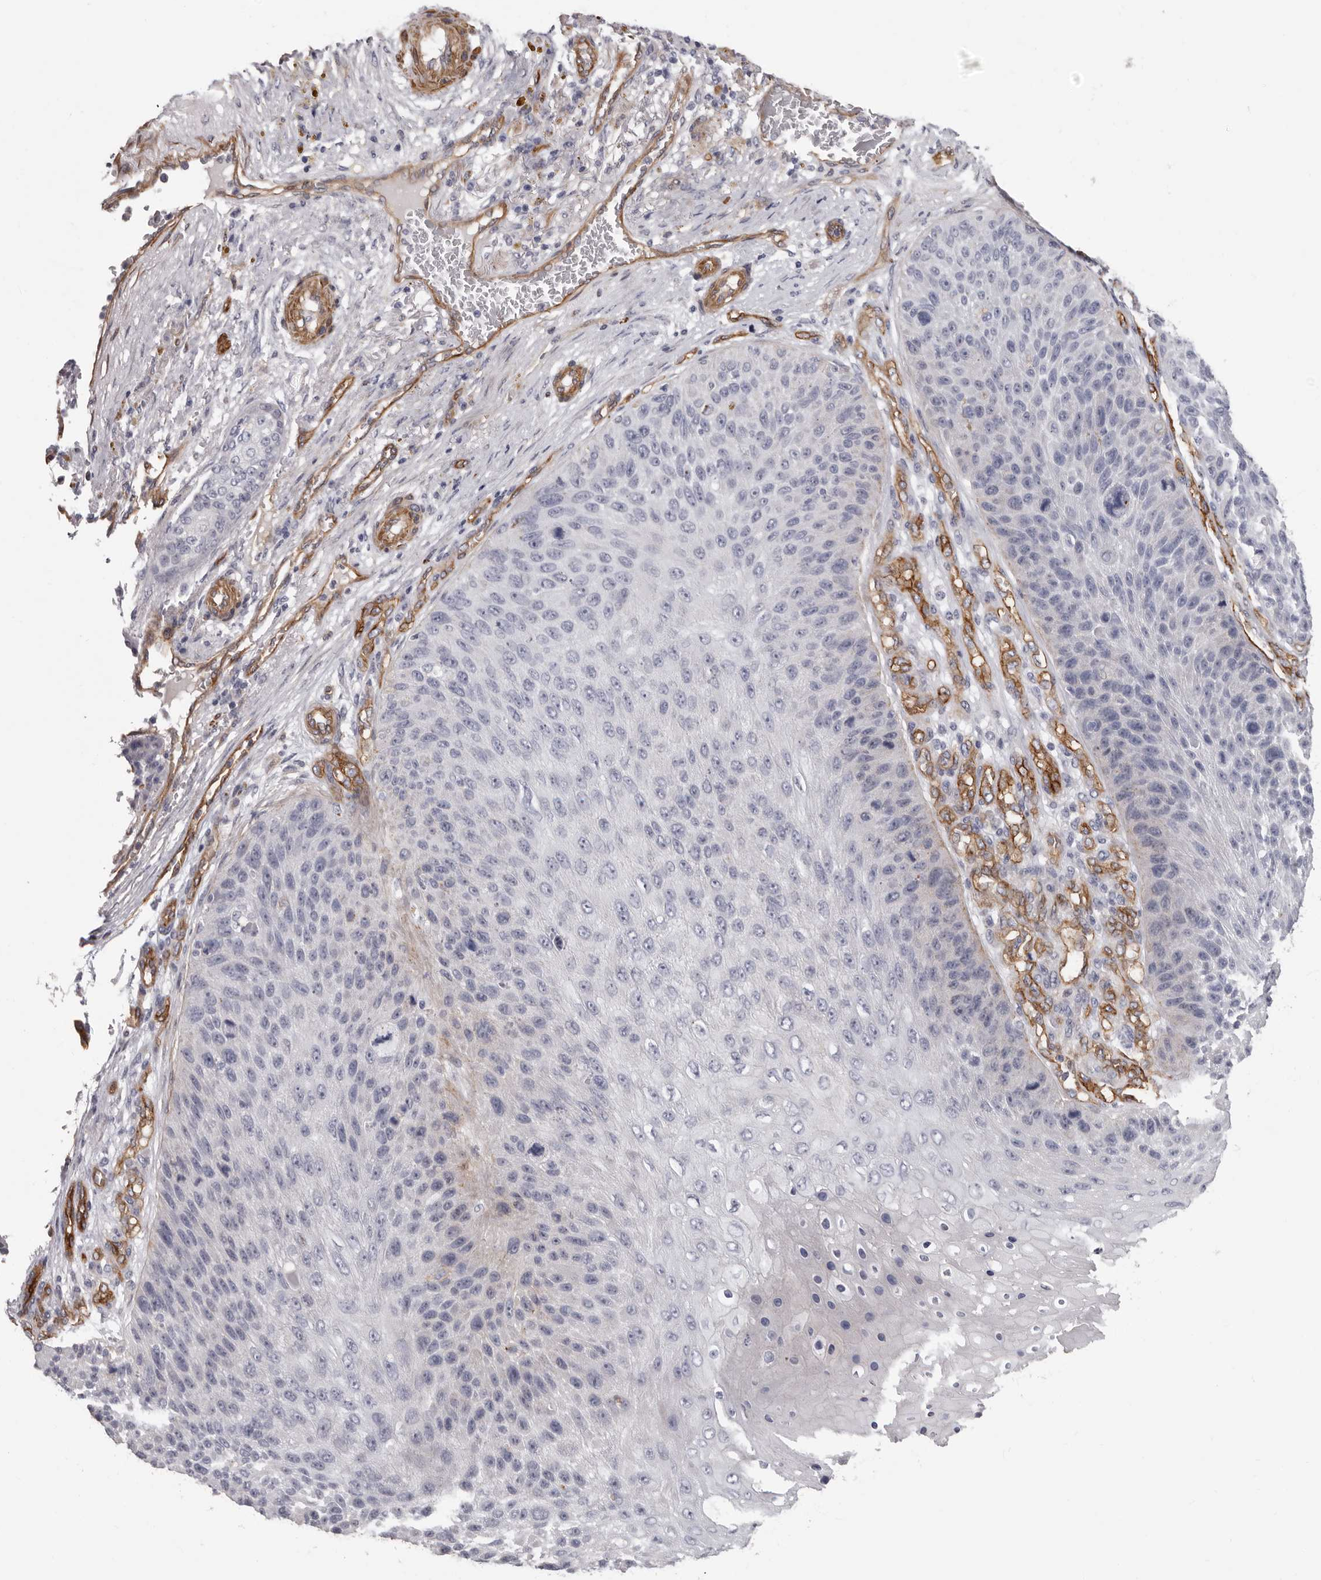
{"staining": {"intensity": "negative", "quantity": "none", "location": "none"}, "tissue": "skin cancer", "cell_type": "Tumor cells", "image_type": "cancer", "snomed": [{"axis": "morphology", "description": "Squamous cell carcinoma, NOS"}, {"axis": "topography", "description": "Skin"}], "caption": "This is an immunohistochemistry (IHC) photomicrograph of human skin cancer (squamous cell carcinoma). There is no positivity in tumor cells.", "gene": "ADGRL4", "patient": {"sex": "female", "age": 88}}